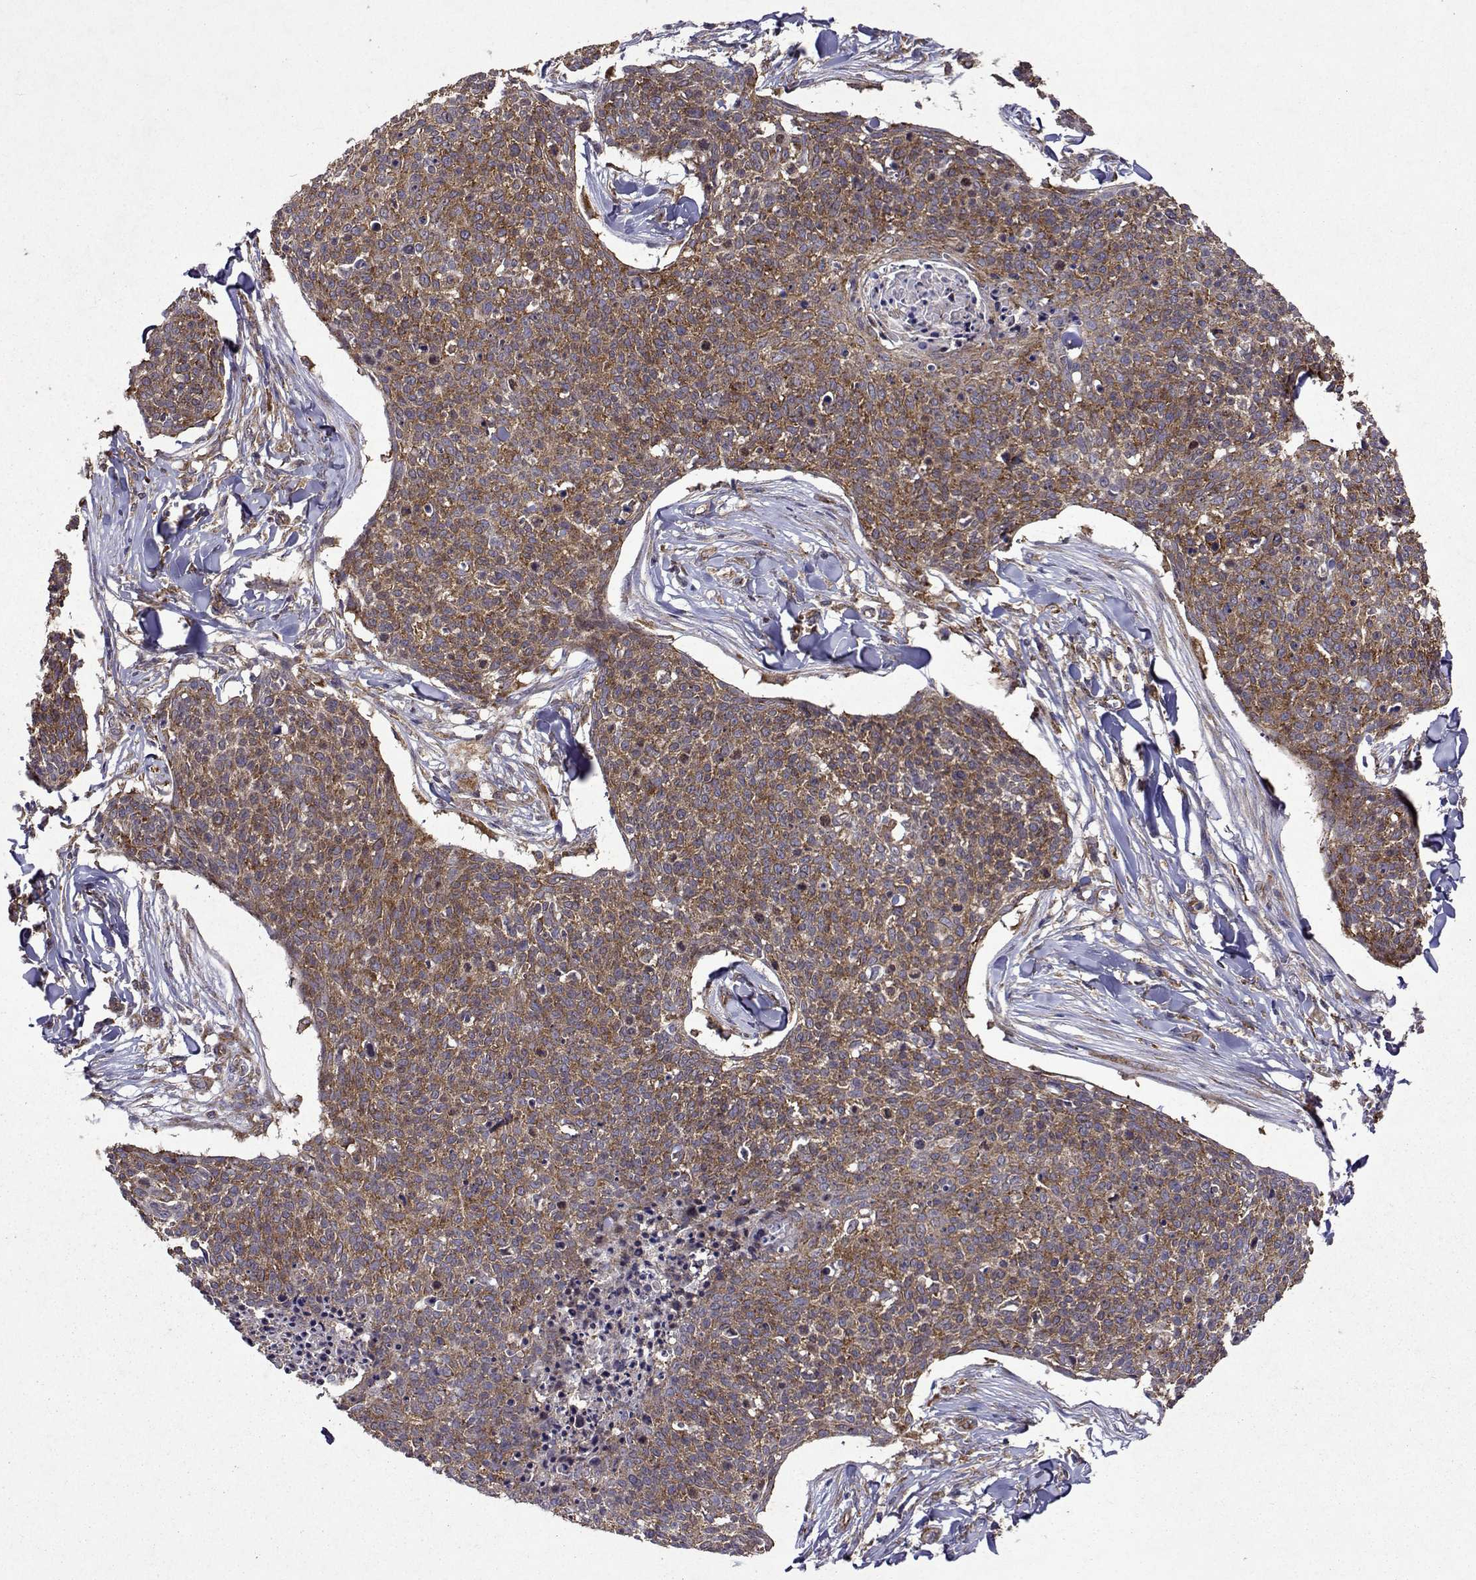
{"staining": {"intensity": "moderate", "quantity": ">75%", "location": "cytoplasmic/membranous"}, "tissue": "skin cancer", "cell_type": "Tumor cells", "image_type": "cancer", "snomed": [{"axis": "morphology", "description": "Squamous cell carcinoma, NOS"}, {"axis": "topography", "description": "Skin"}, {"axis": "topography", "description": "Vulva"}], "caption": "Skin cancer (squamous cell carcinoma) stained for a protein exhibits moderate cytoplasmic/membranous positivity in tumor cells.", "gene": "TARBP2", "patient": {"sex": "female", "age": 75}}